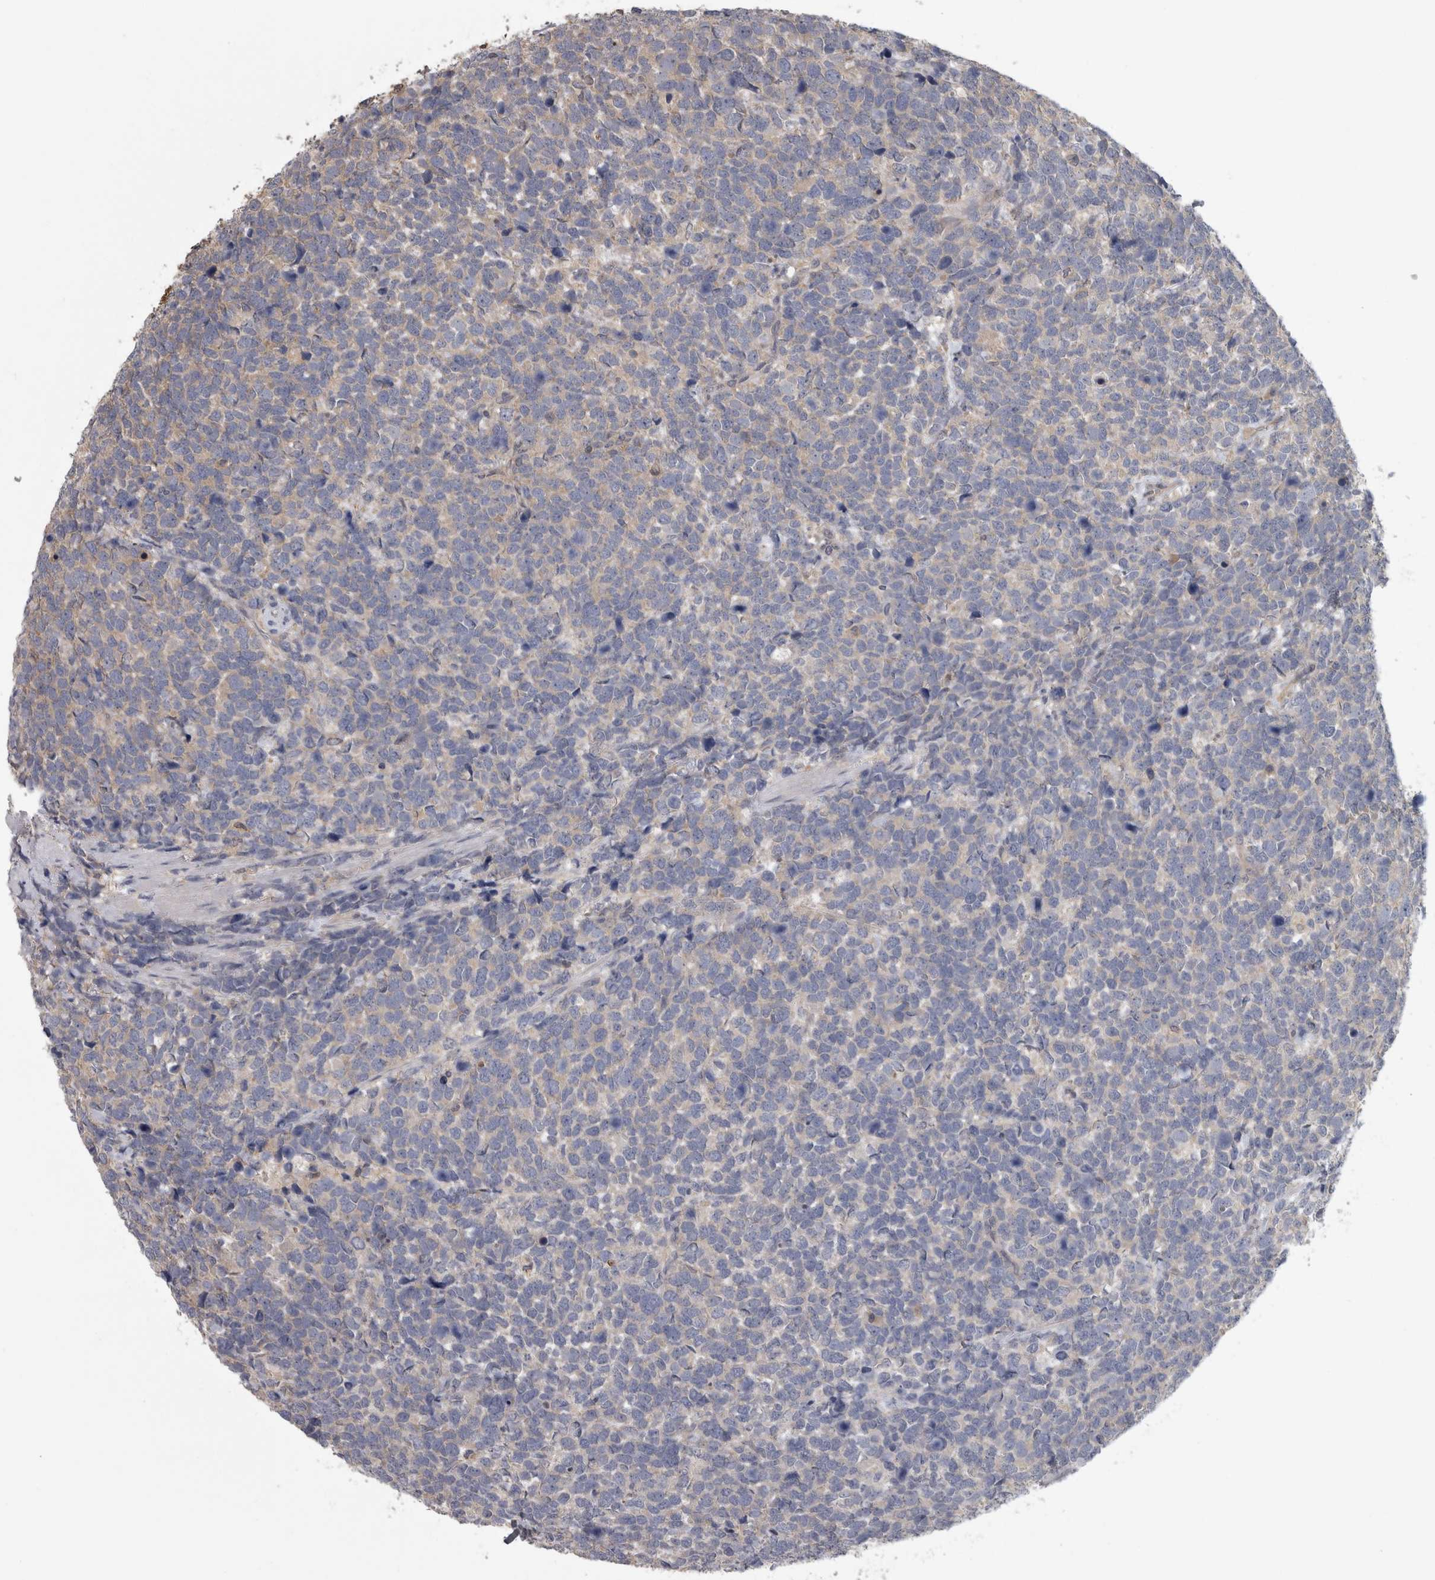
{"staining": {"intensity": "weak", "quantity": "<25%", "location": "cytoplasmic/membranous"}, "tissue": "urothelial cancer", "cell_type": "Tumor cells", "image_type": "cancer", "snomed": [{"axis": "morphology", "description": "Urothelial carcinoma, High grade"}, {"axis": "topography", "description": "Urinary bladder"}], "caption": "High magnification brightfield microscopy of urothelial carcinoma (high-grade) stained with DAB (brown) and counterstained with hematoxylin (blue): tumor cells show no significant positivity.", "gene": "APRT", "patient": {"sex": "female", "age": 82}}